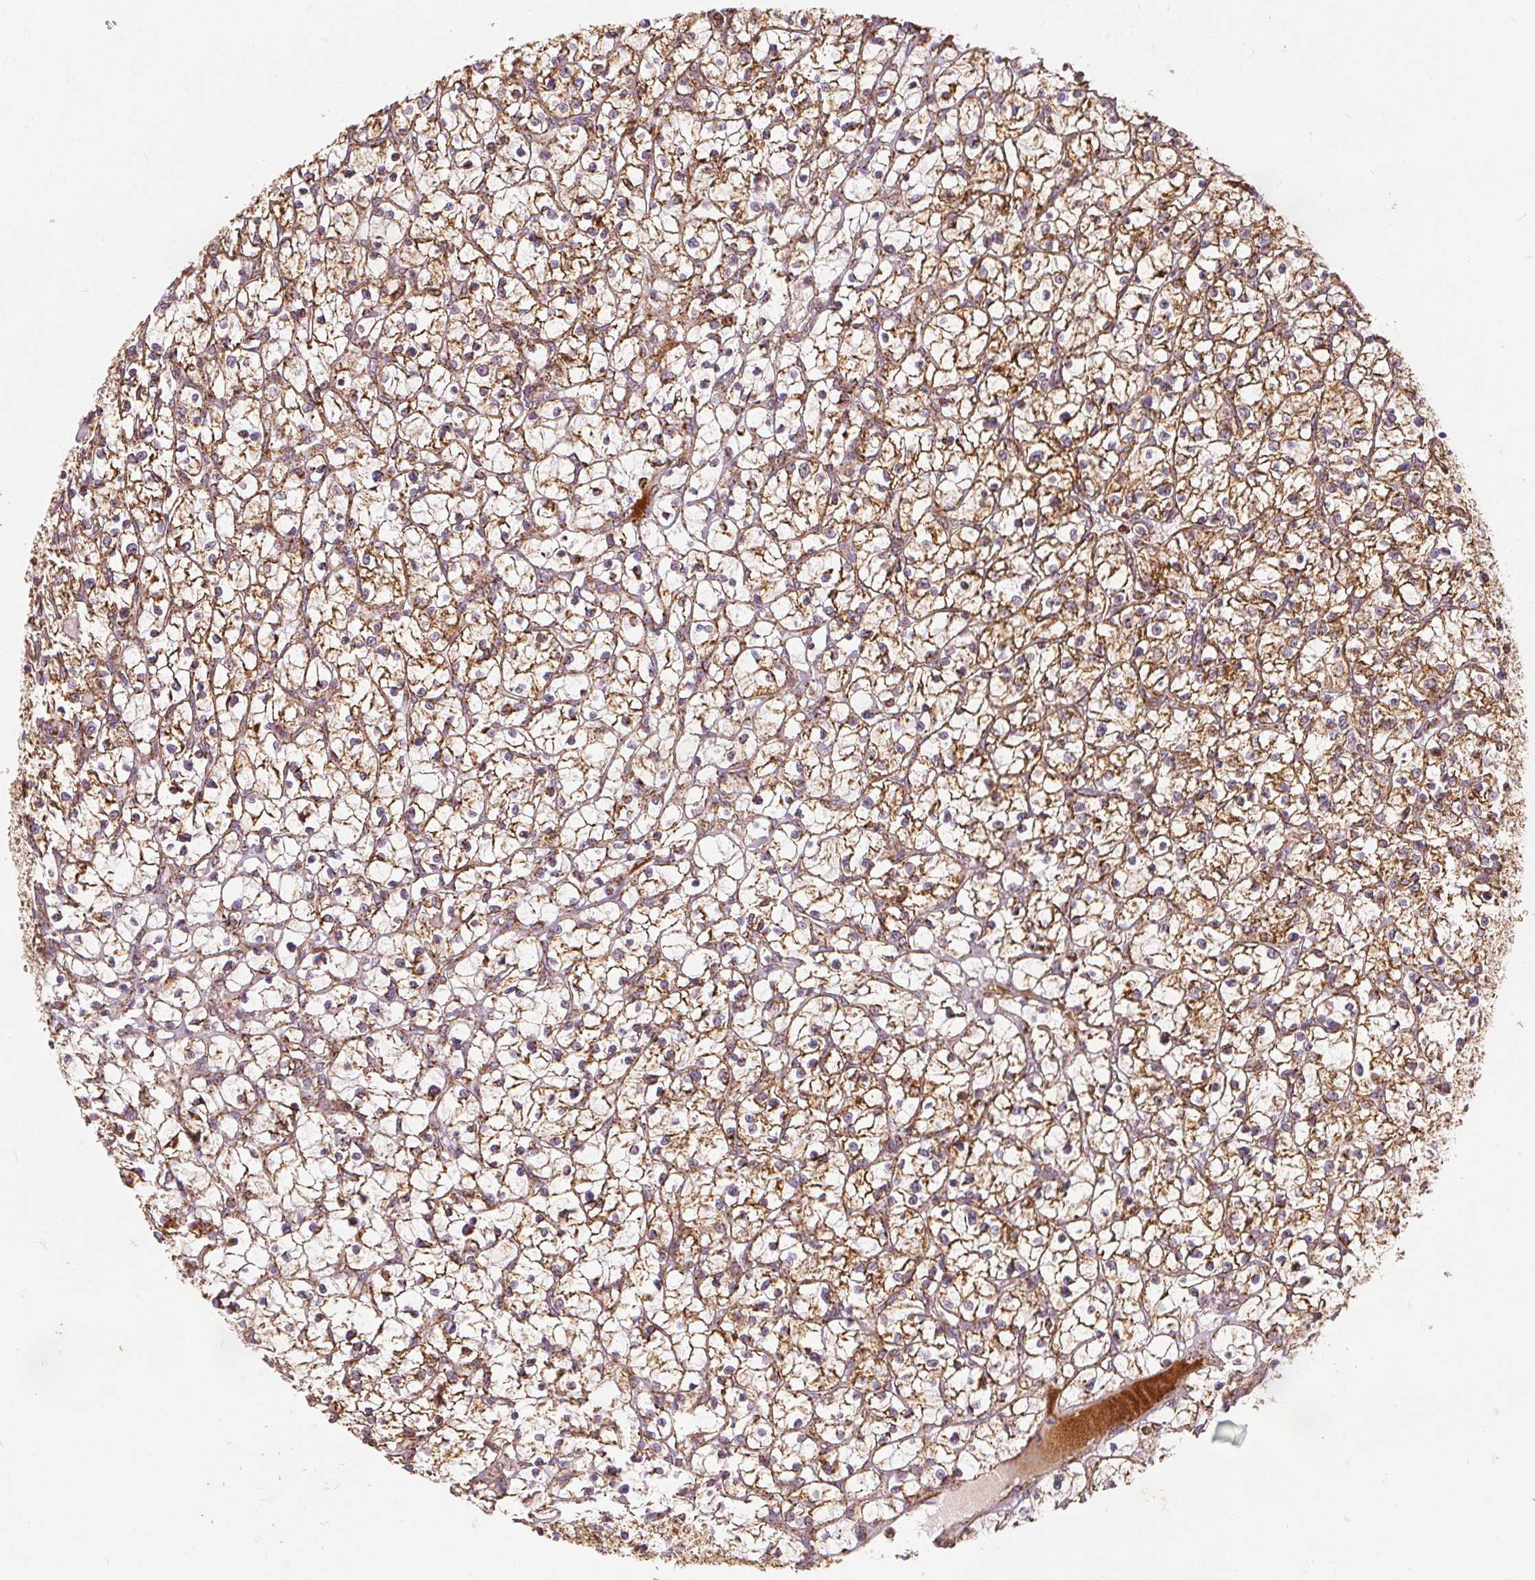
{"staining": {"intensity": "moderate", "quantity": "25%-75%", "location": "cytoplasmic/membranous"}, "tissue": "renal cancer", "cell_type": "Tumor cells", "image_type": "cancer", "snomed": [{"axis": "morphology", "description": "Adenocarcinoma, NOS"}, {"axis": "topography", "description": "Kidney"}], "caption": "Immunohistochemical staining of renal cancer reveals medium levels of moderate cytoplasmic/membranous protein expression in about 25%-75% of tumor cells.", "gene": "SDHB", "patient": {"sex": "female", "age": 64}}